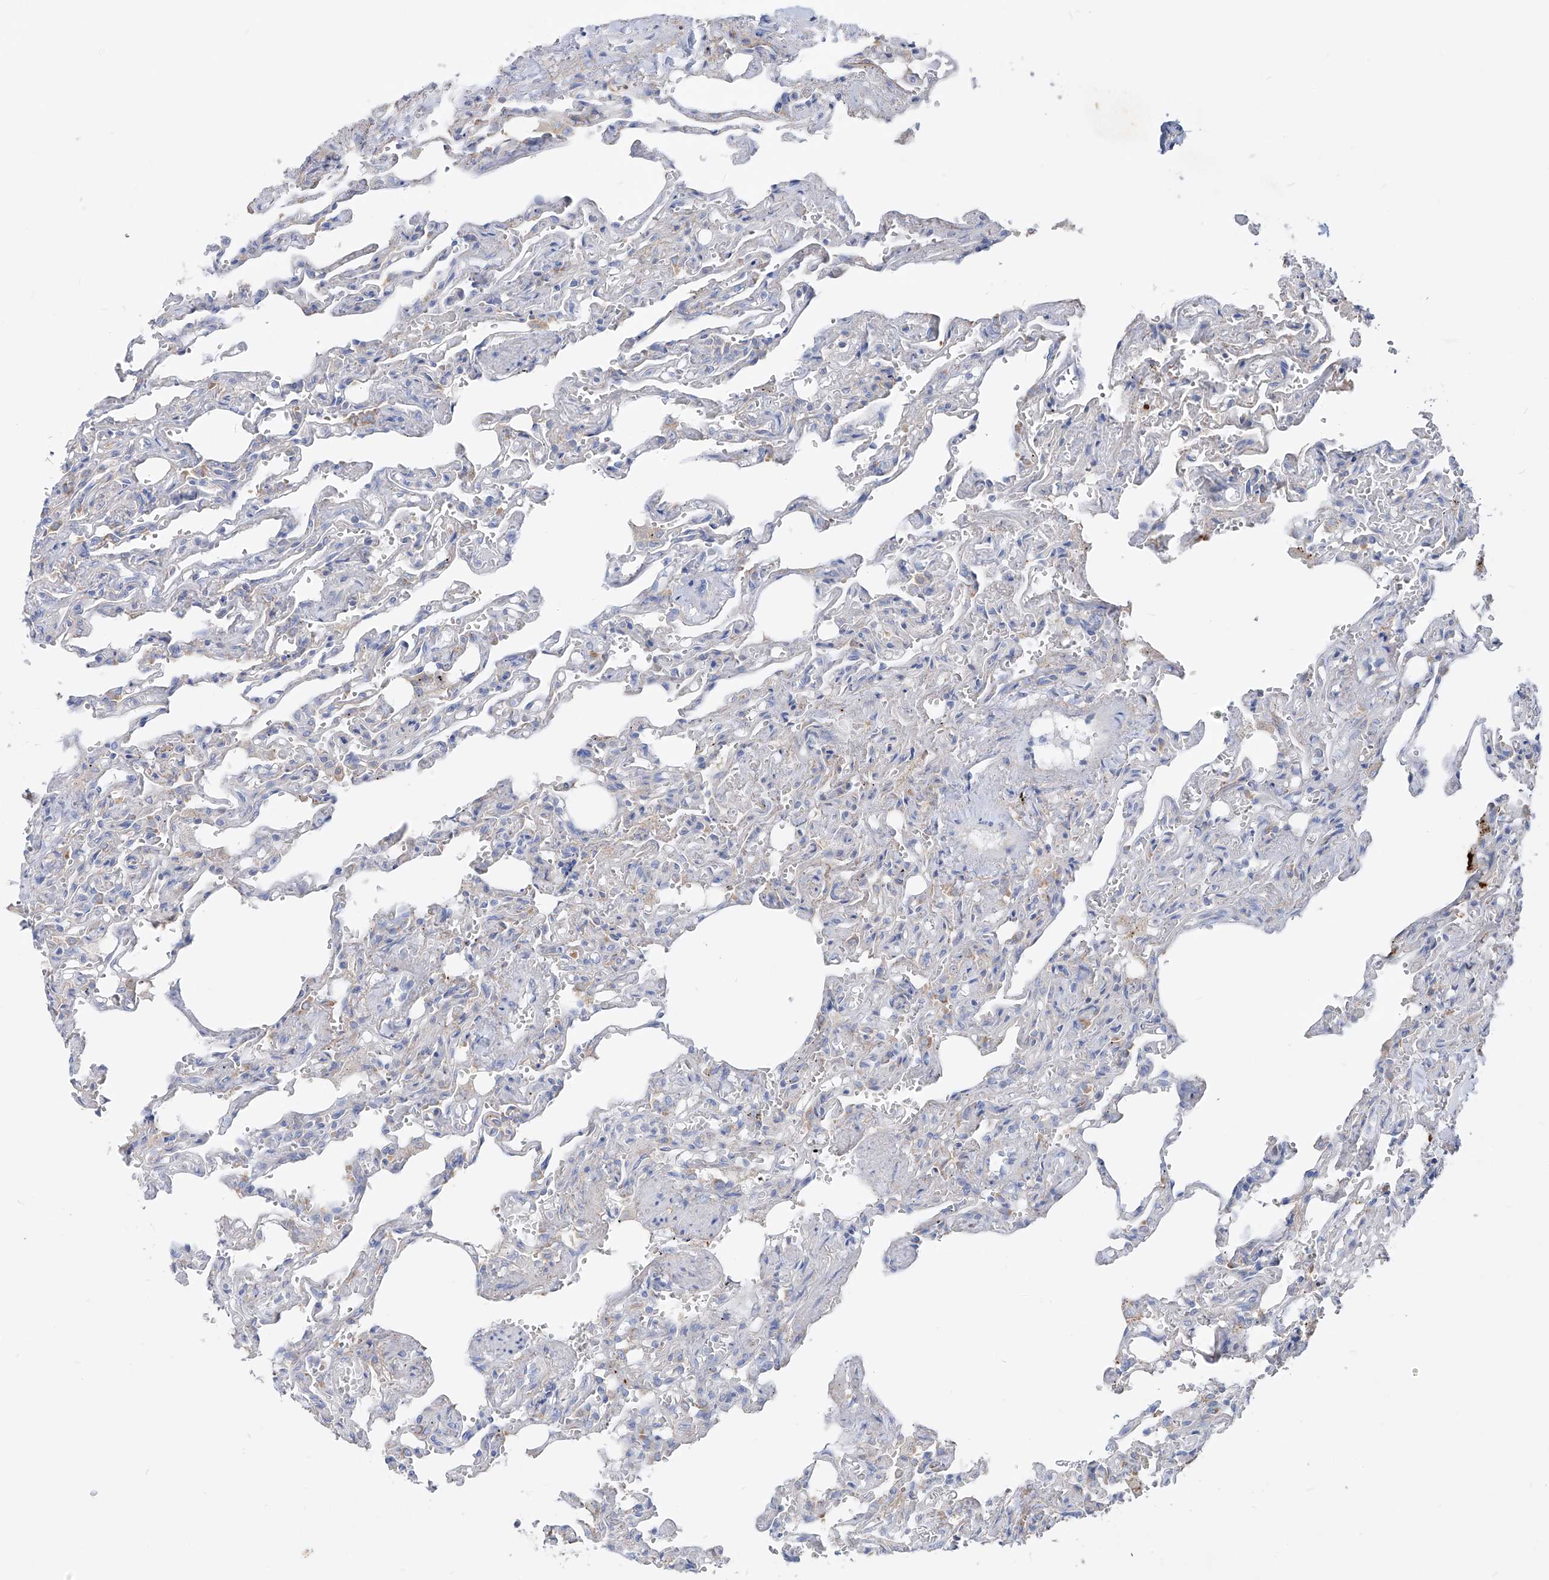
{"staining": {"intensity": "weak", "quantity": "<25%", "location": "cytoplasmic/membranous"}, "tissue": "lung", "cell_type": "Alveolar cells", "image_type": "normal", "snomed": [{"axis": "morphology", "description": "Normal tissue, NOS"}, {"axis": "topography", "description": "Lung"}], "caption": "IHC photomicrograph of unremarkable lung: lung stained with DAB (3,3'-diaminobenzidine) shows no significant protein positivity in alveolar cells.", "gene": "UFL1", "patient": {"sex": "male", "age": 21}}